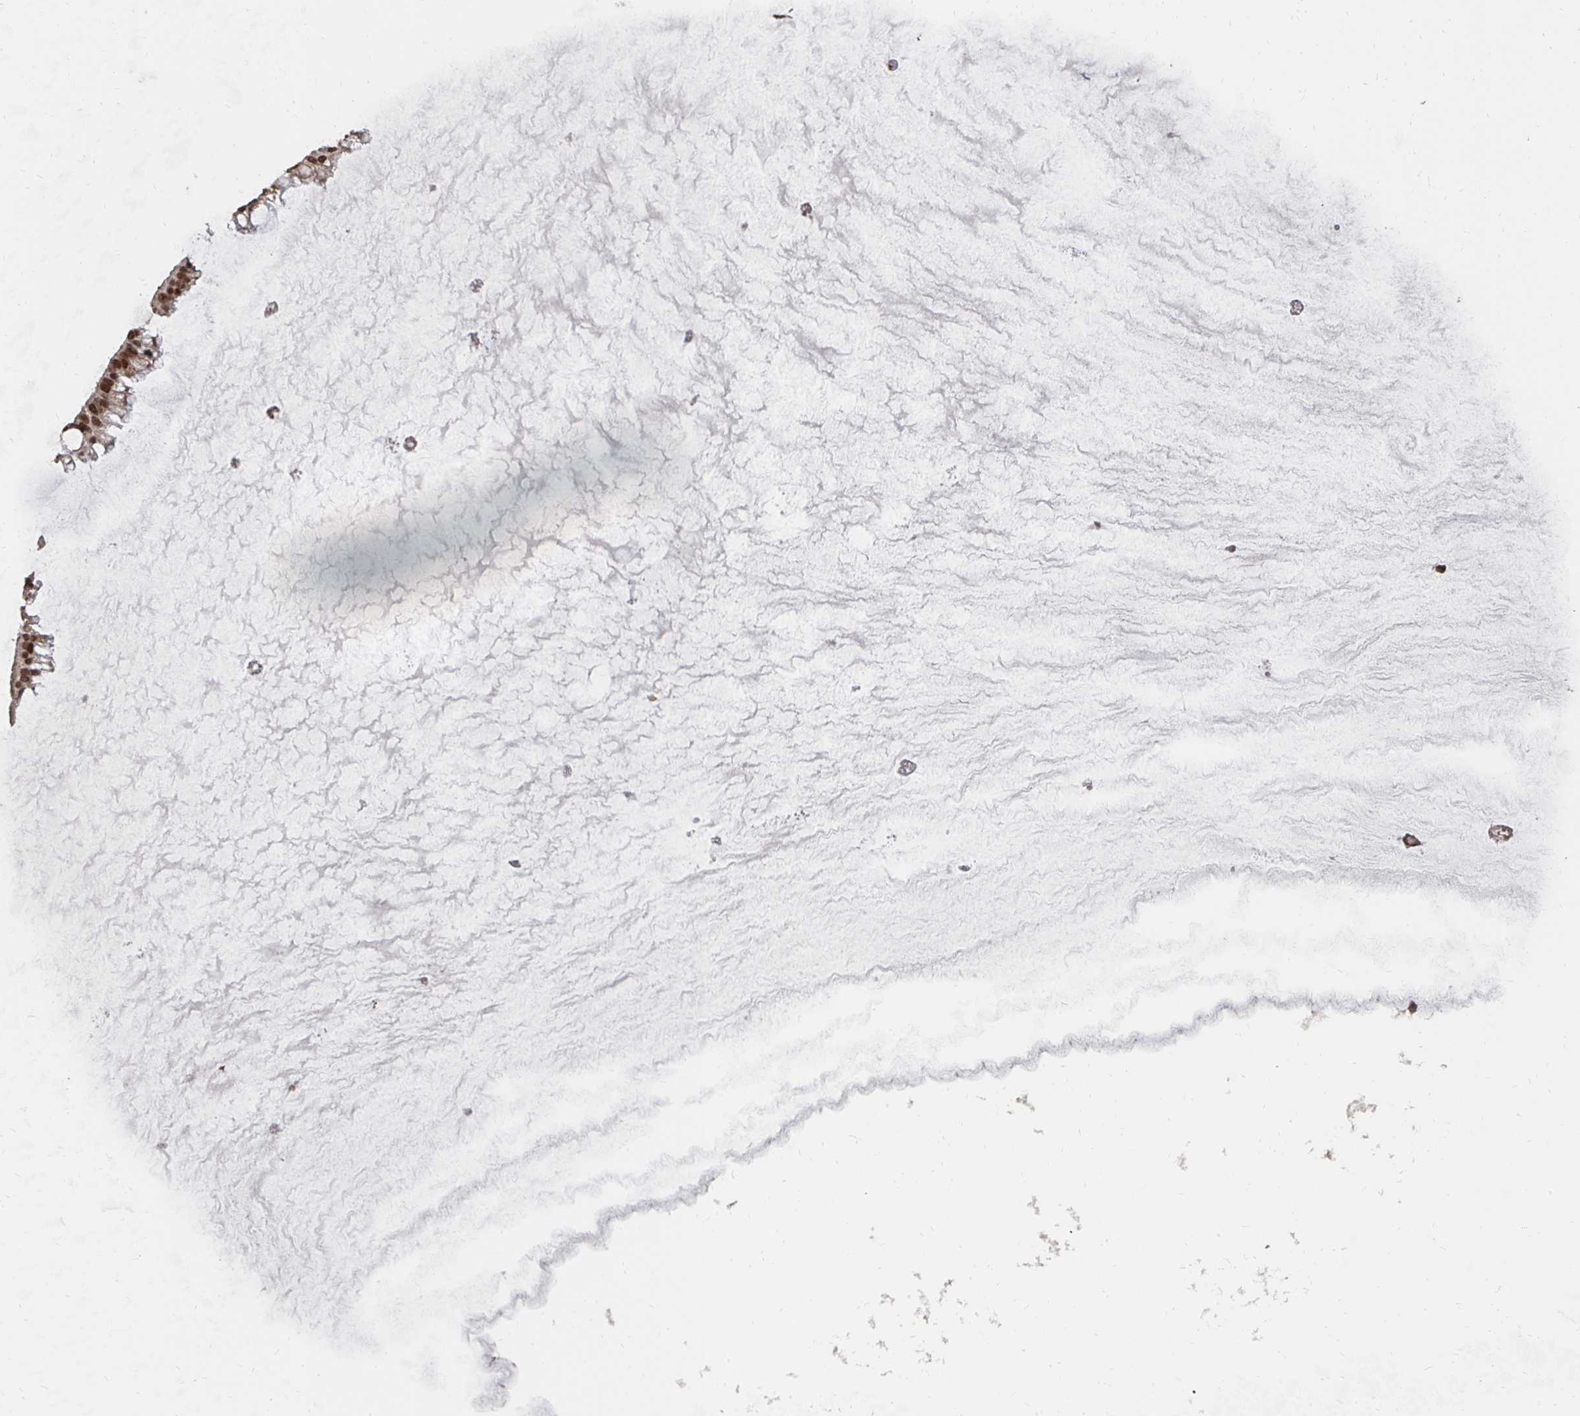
{"staining": {"intensity": "moderate", "quantity": ">75%", "location": "nuclear"}, "tissue": "ovarian cancer", "cell_type": "Tumor cells", "image_type": "cancer", "snomed": [{"axis": "morphology", "description": "Cystadenocarcinoma, mucinous, NOS"}, {"axis": "topography", "description": "Ovary"}], "caption": "Immunohistochemical staining of ovarian mucinous cystadenocarcinoma exhibits moderate nuclear protein expression in approximately >75% of tumor cells.", "gene": "GTF3C6", "patient": {"sex": "female", "age": 73}}